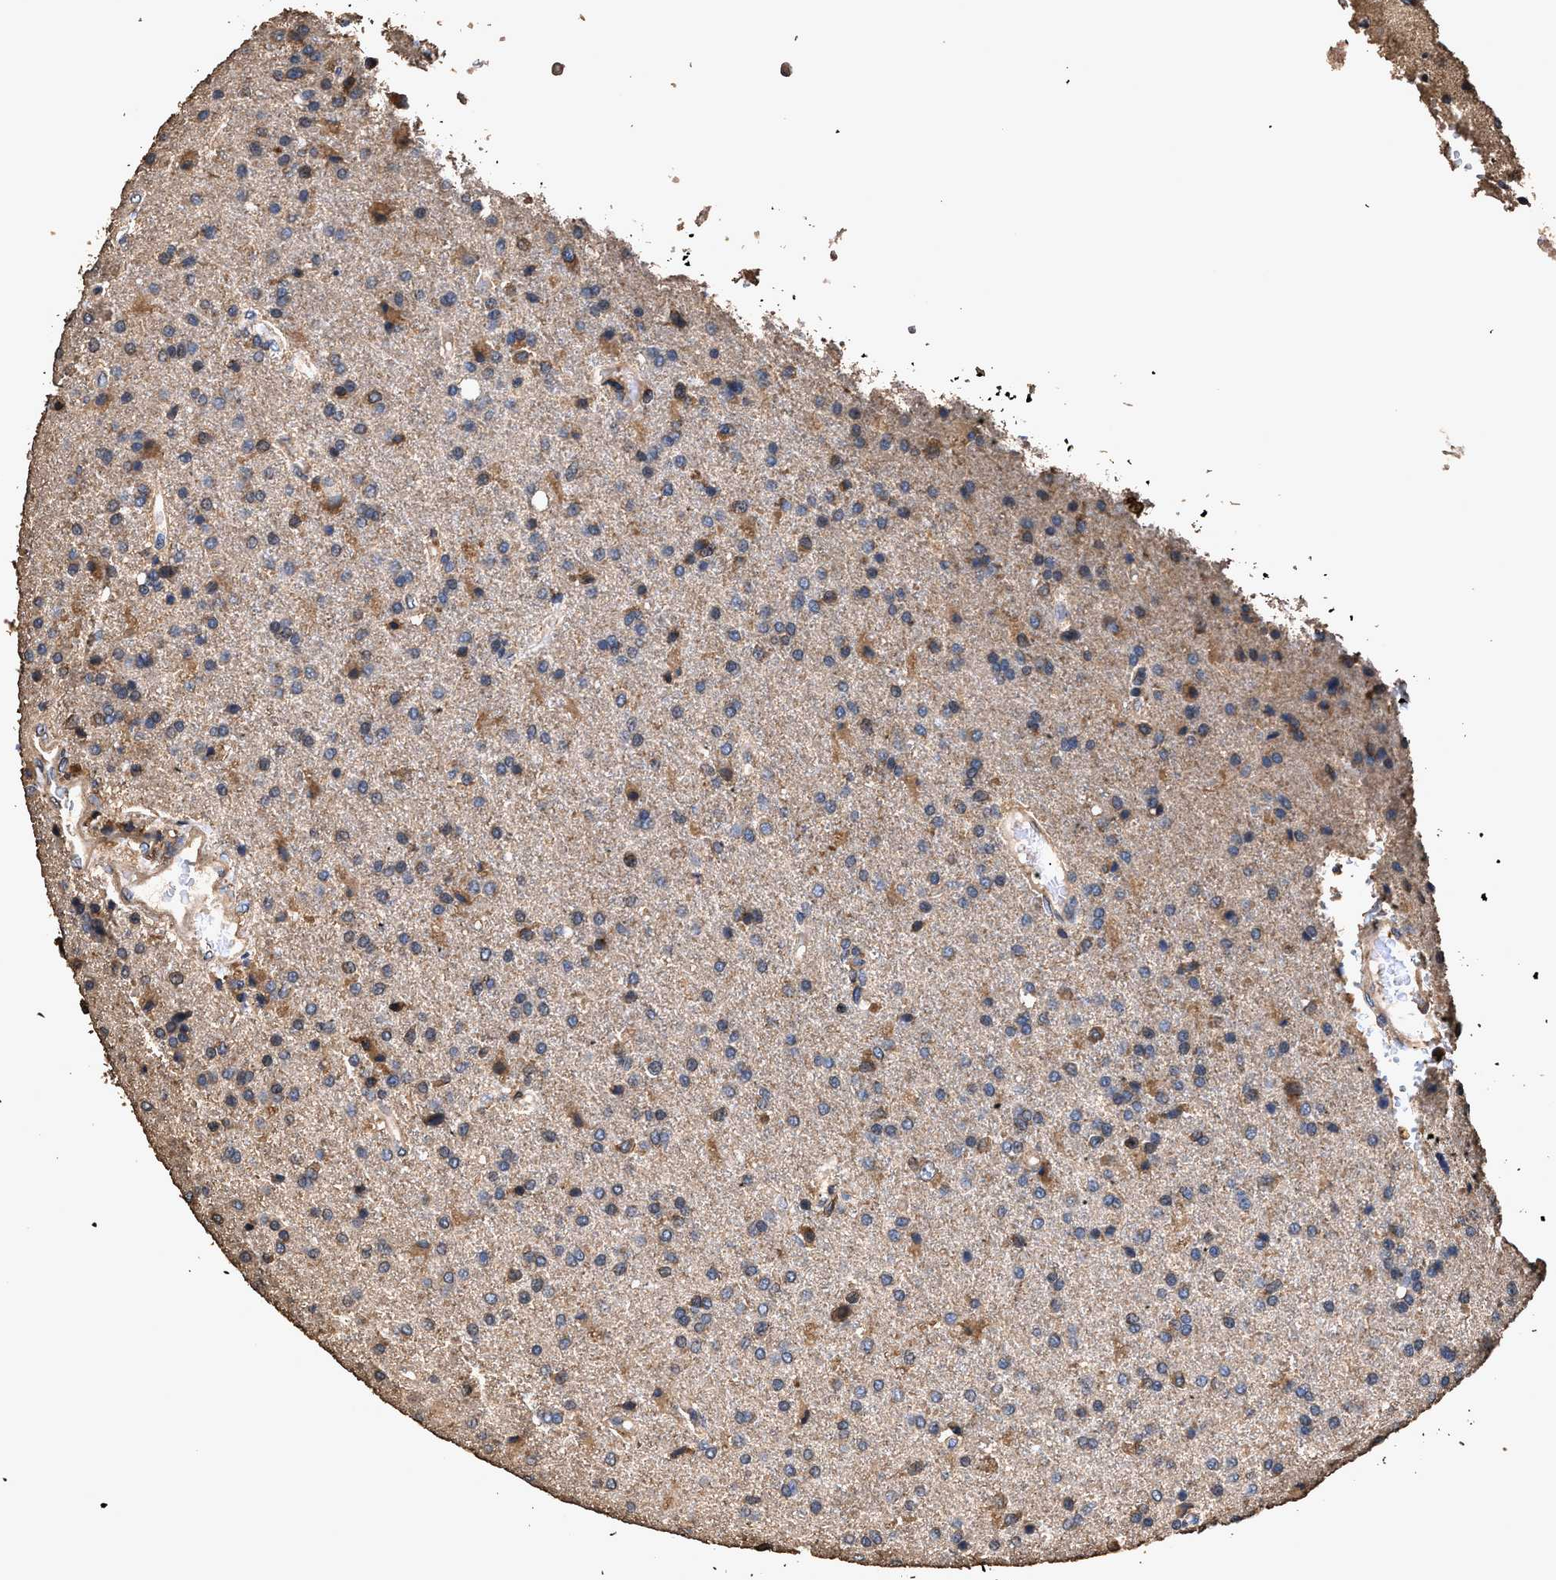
{"staining": {"intensity": "strong", "quantity": "25%-75%", "location": "cytoplasmic/membranous"}, "tissue": "glioma", "cell_type": "Tumor cells", "image_type": "cancer", "snomed": [{"axis": "morphology", "description": "Glioma, malignant, High grade"}, {"axis": "topography", "description": "Brain"}], "caption": "IHC photomicrograph of neoplastic tissue: human malignant glioma (high-grade) stained using IHC exhibits high levels of strong protein expression localized specifically in the cytoplasmic/membranous of tumor cells, appearing as a cytoplasmic/membranous brown color.", "gene": "ZMYND19", "patient": {"sex": "male", "age": 72}}